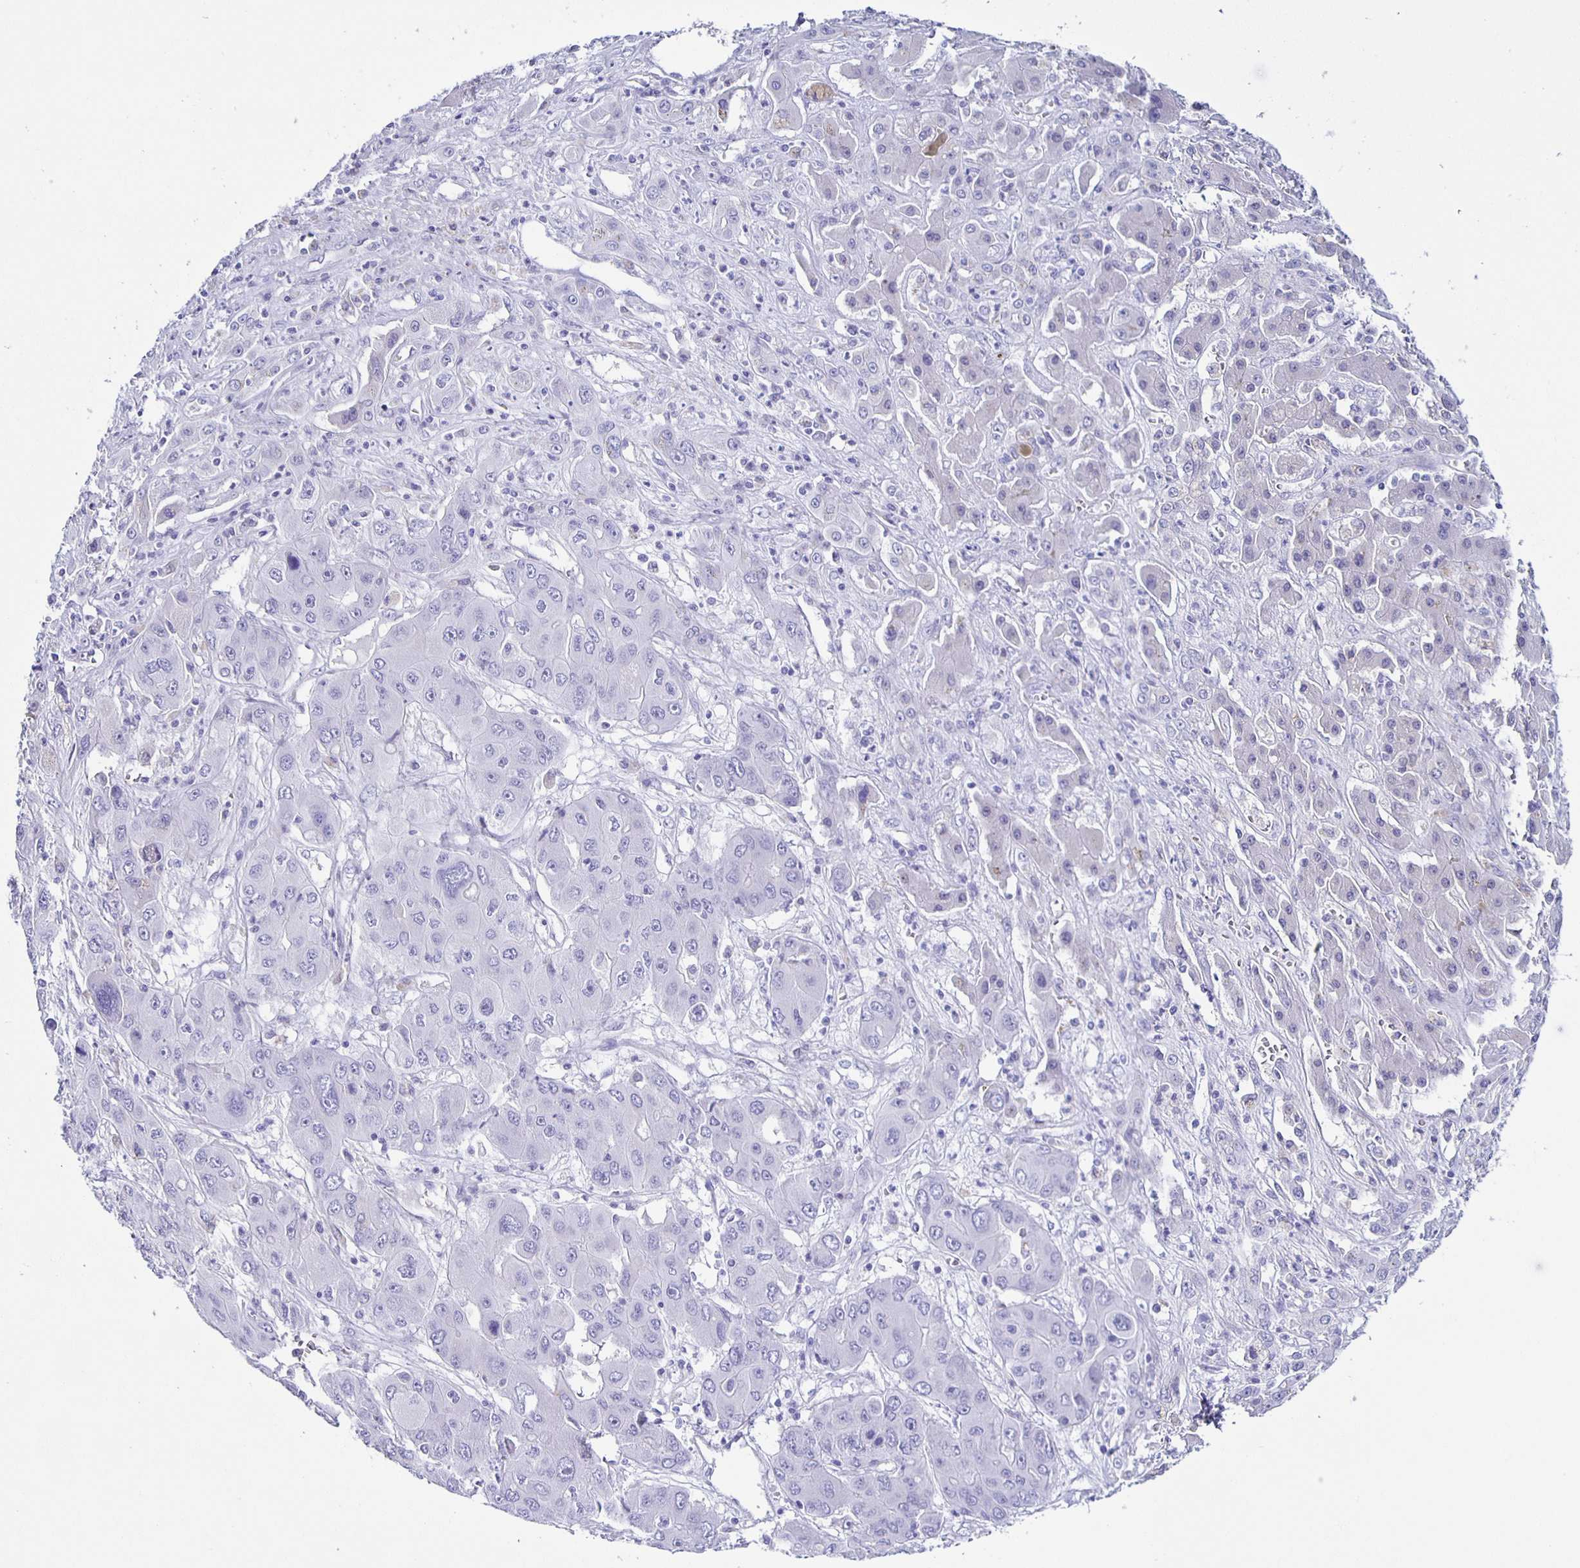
{"staining": {"intensity": "negative", "quantity": "none", "location": "none"}, "tissue": "liver cancer", "cell_type": "Tumor cells", "image_type": "cancer", "snomed": [{"axis": "morphology", "description": "Cholangiocarcinoma"}, {"axis": "topography", "description": "Liver"}], "caption": "High power microscopy image of an IHC histopathology image of liver cholangiocarcinoma, revealing no significant staining in tumor cells.", "gene": "AQP6", "patient": {"sex": "male", "age": 67}}